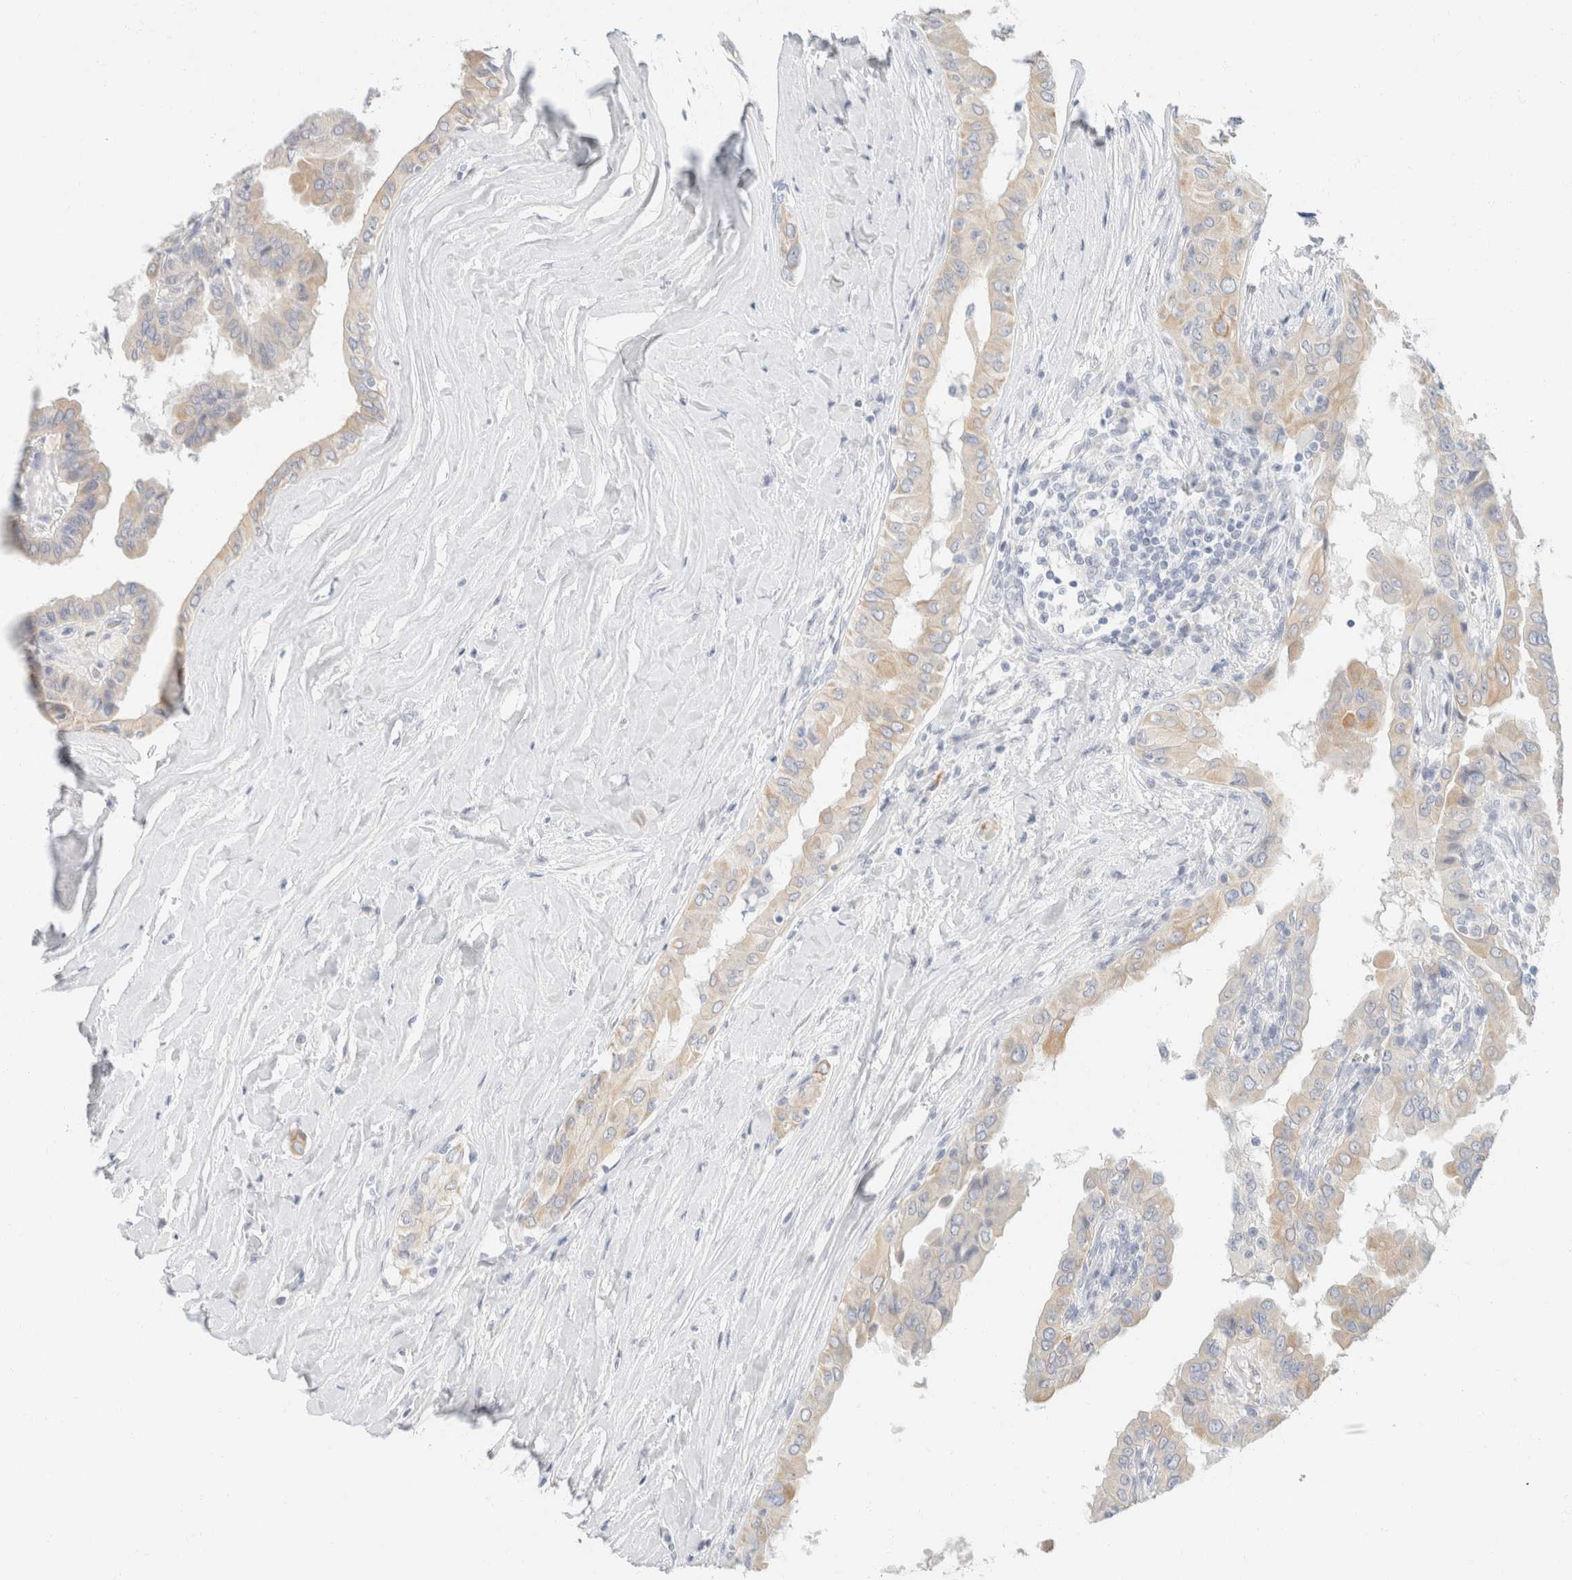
{"staining": {"intensity": "weak", "quantity": "<25%", "location": "cytoplasmic/membranous"}, "tissue": "thyroid cancer", "cell_type": "Tumor cells", "image_type": "cancer", "snomed": [{"axis": "morphology", "description": "Papillary adenocarcinoma, NOS"}, {"axis": "topography", "description": "Thyroid gland"}], "caption": "There is no significant positivity in tumor cells of papillary adenocarcinoma (thyroid). Nuclei are stained in blue.", "gene": "KRT20", "patient": {"sex": "male", "age": 33}}